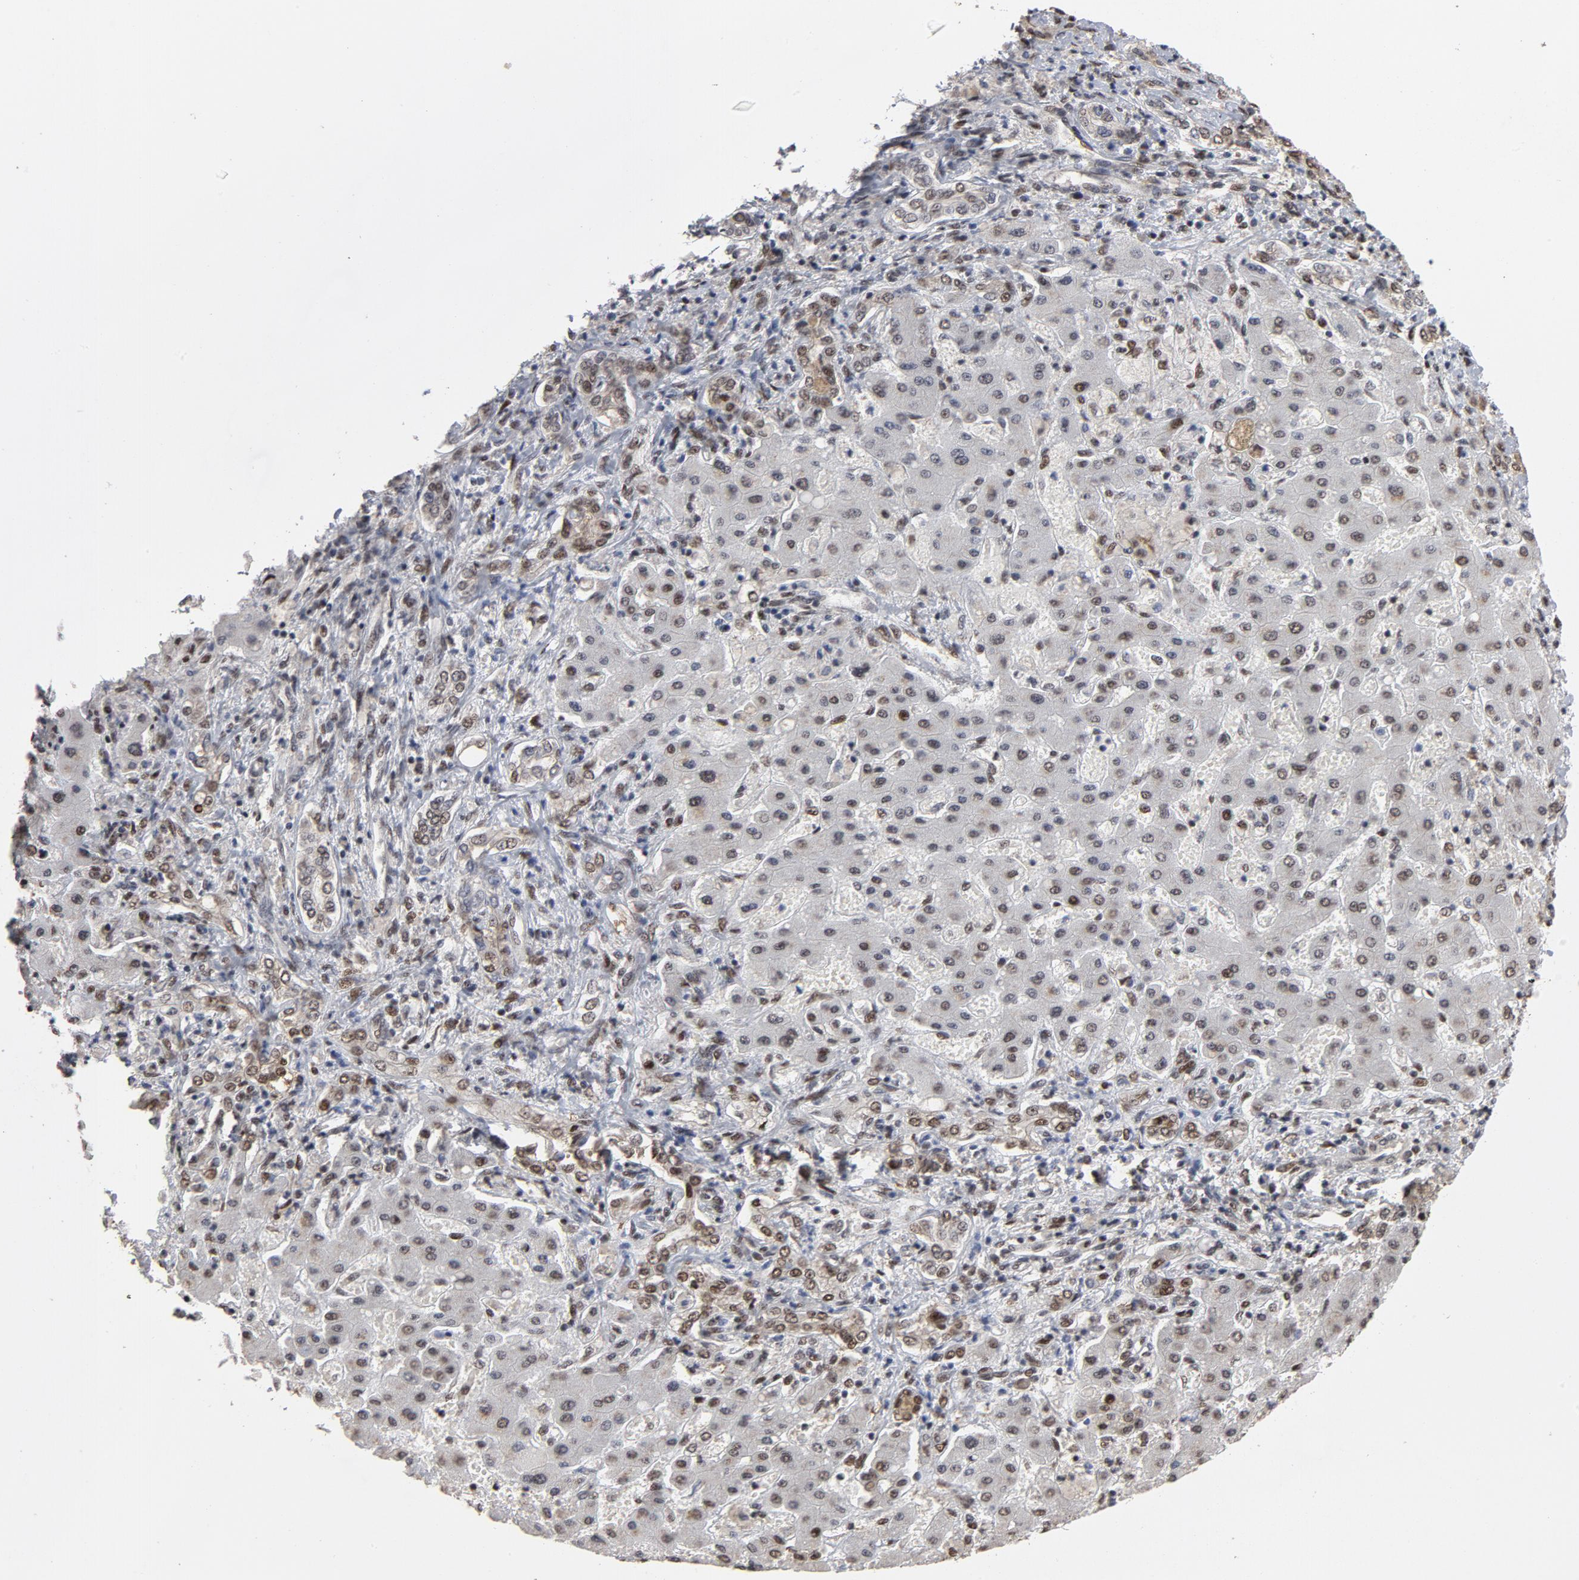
{"staining": {"intensity": "moderate", "quantity": "25%-75%", "location": "nuclear"}, "tissue": "liver cancer", "cell_type": "Tumor cells", "image_type": "cancer", "snomed": [{"axis": "morphology", "description": "Cholangiocarcinoma"}, {"axis": "topography", "description": "Liver"}], "caption": "Protein positivity by IHC exhibits moderate nuclear staining in approximately 25%-75% of tumor cells in liver cancer (cholangiocarcinoma).", "gene": "TP53RK", "patient": {"sex": "male", "age": 50}}